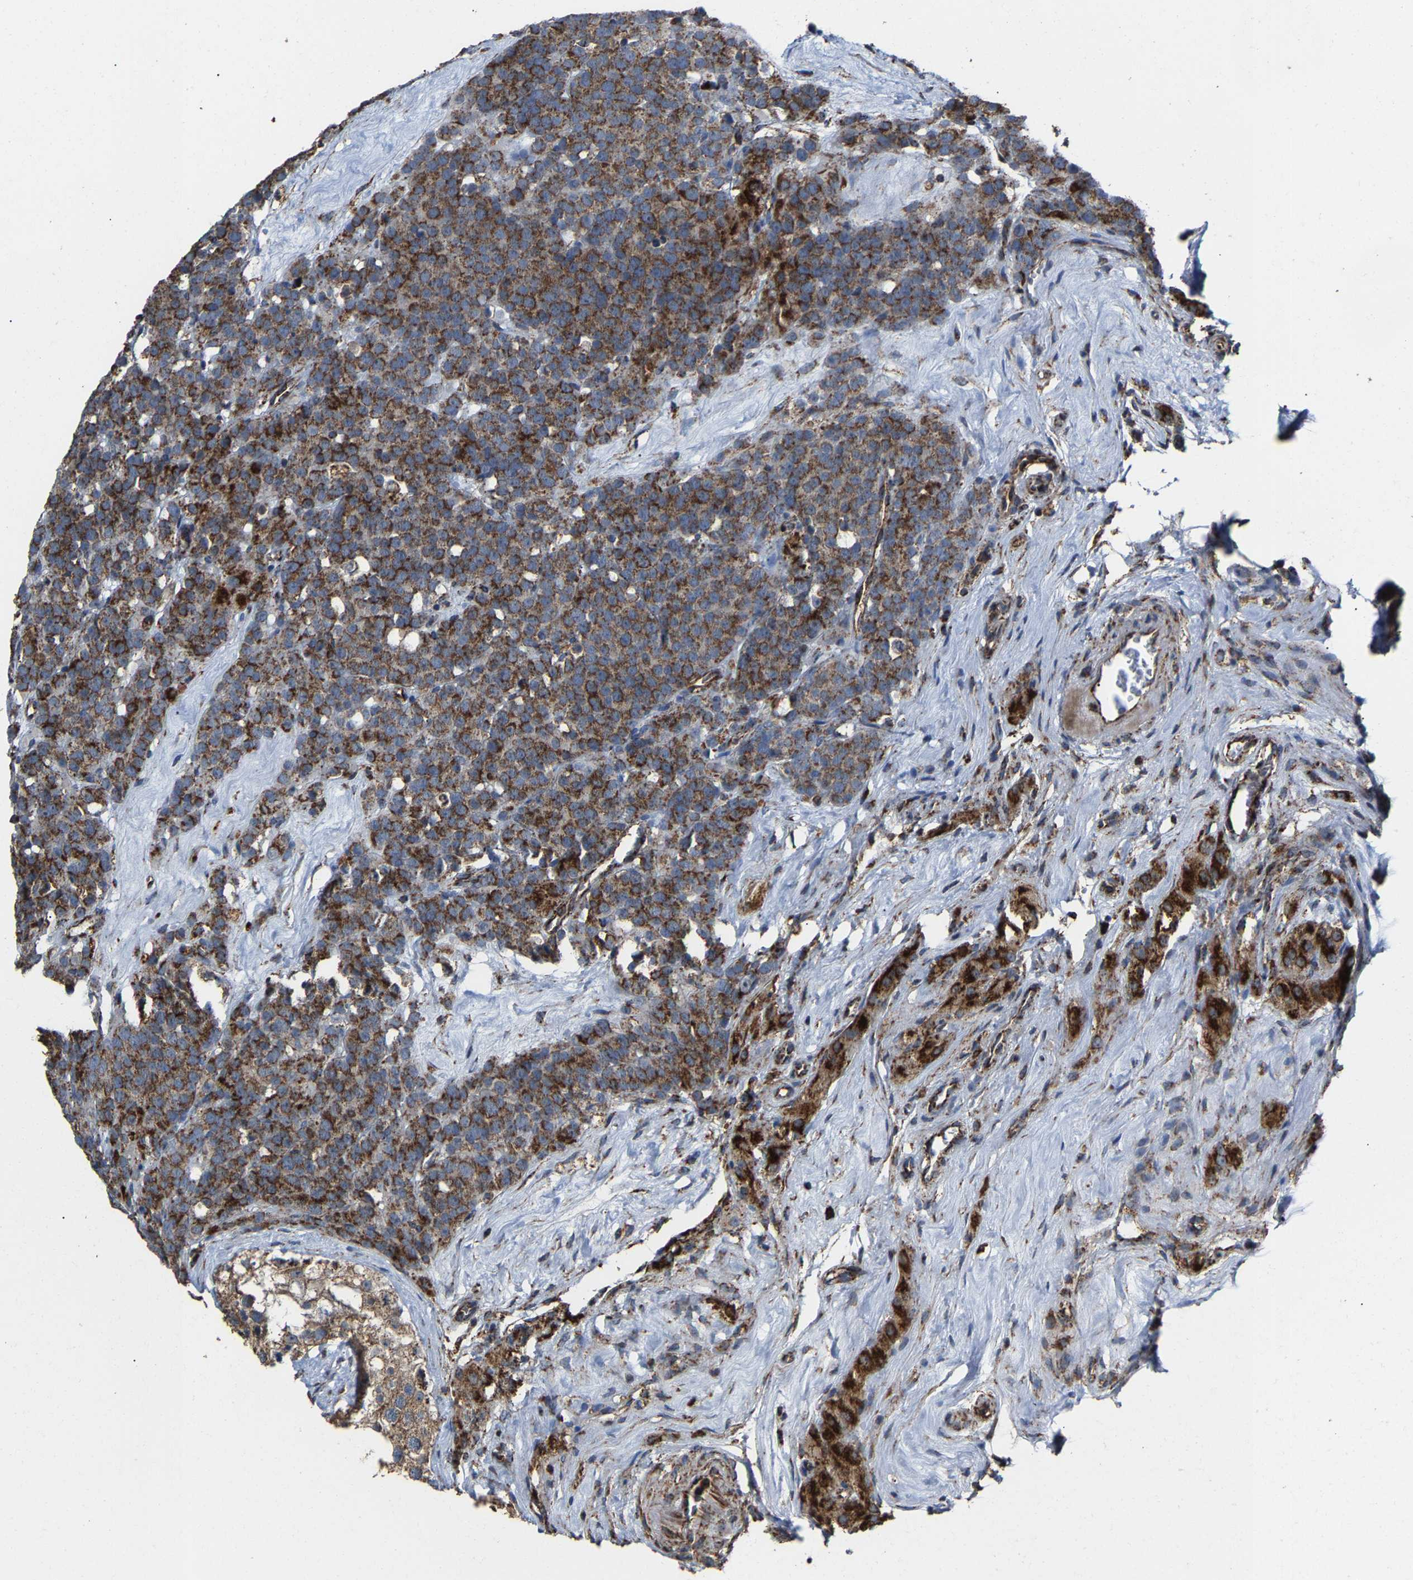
{"staining": {"intensity": "moderate", "quantity": ">75%", "location": "cytoplasmic/membranous"}, "tissue": "testis cancer", "cell_type": "Tumor cells", "image_type": "cancer", "snomed": [{"axis": "morphology", "description": "Seminoma, NOS"}, {"axis": "topography", "description": "Testis"}], "caption": "Immunohistochemistry (IHC) of human seminoma (testis) exhibits medium levels of moderate cytoplasmic/membranous positivity in approximately >75% of tumor cells.", "gene": "NDUFV3", "patient": {"sex": "male", "age": 71}}